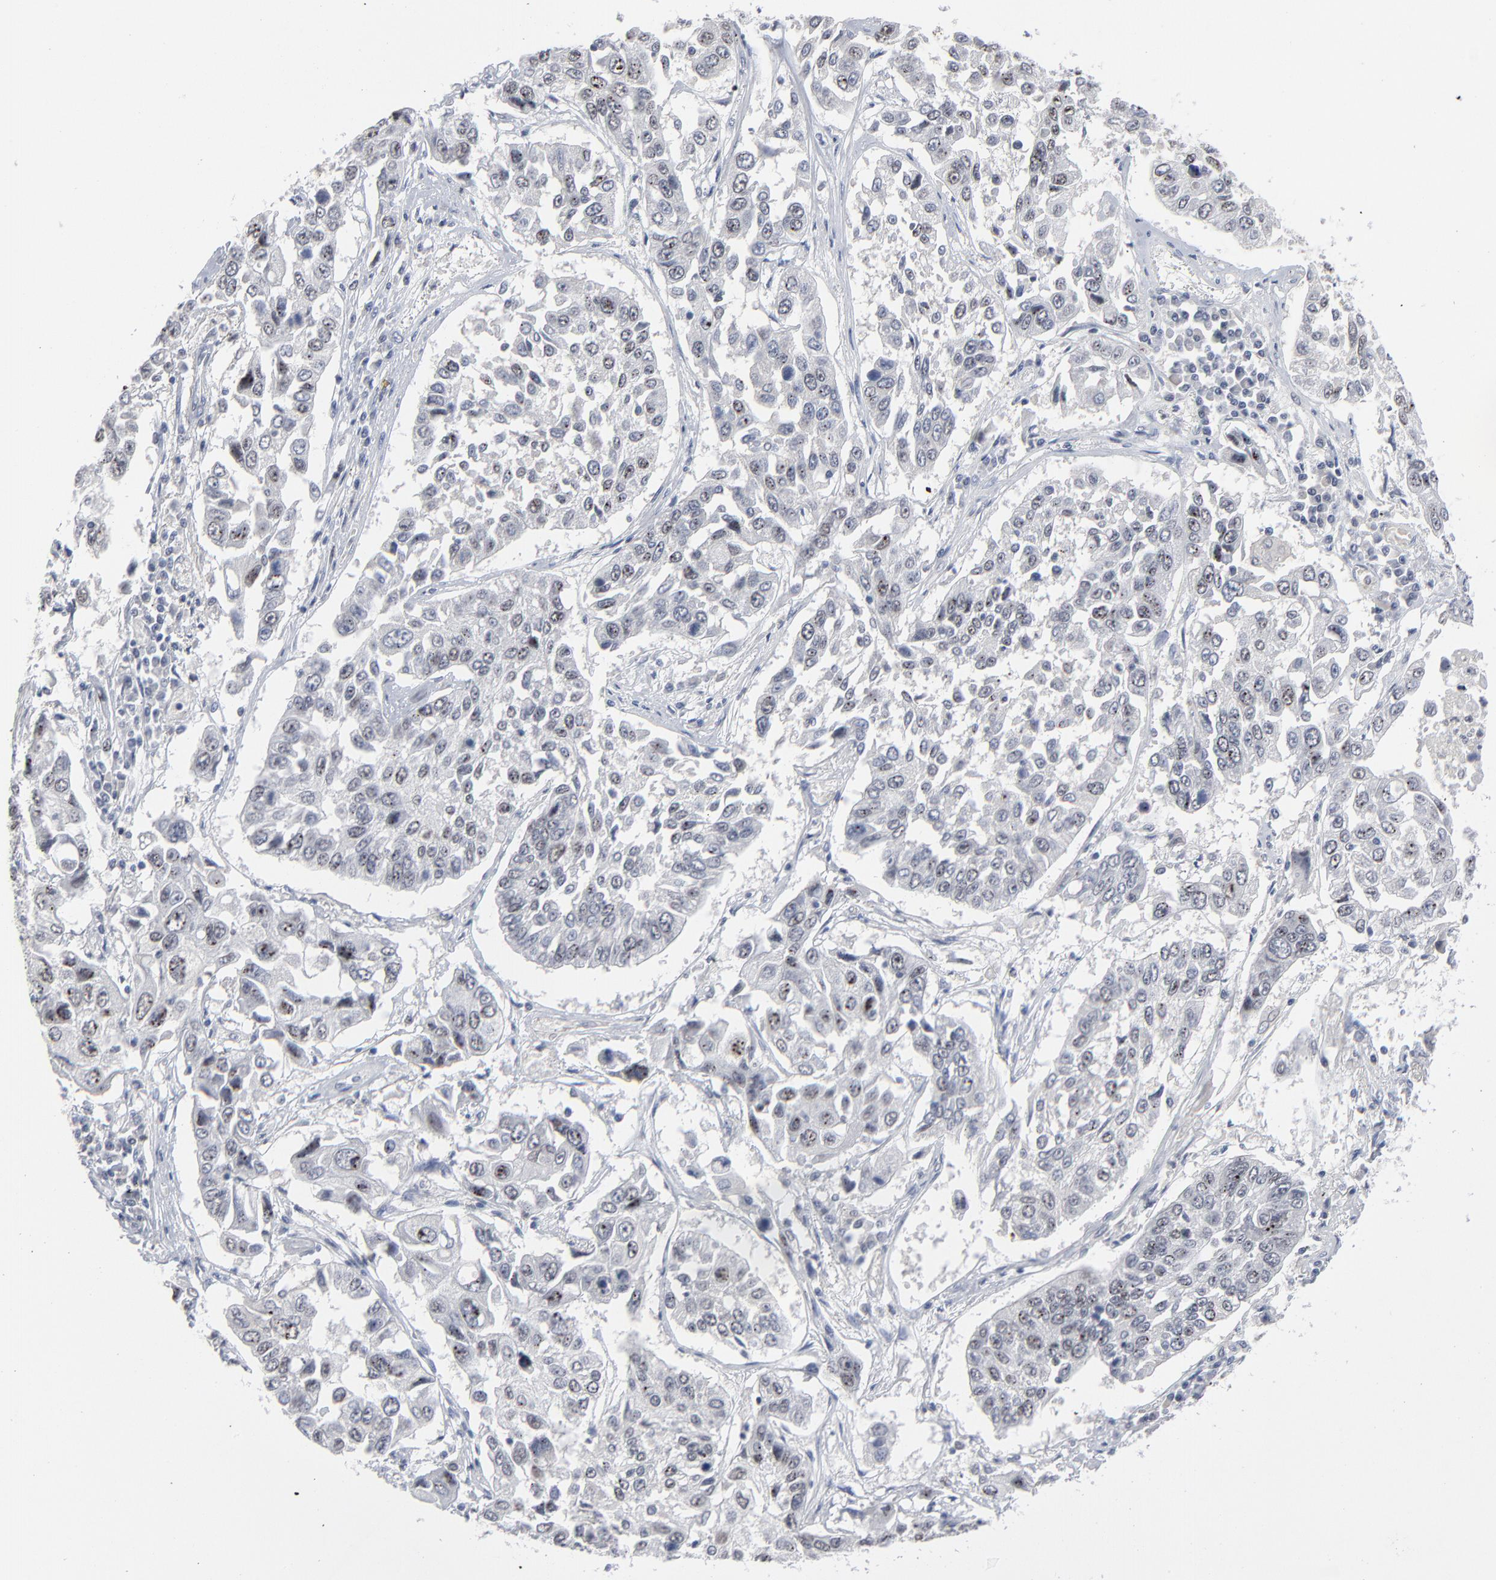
{"staining": {"intensity": "negative", "quantity": "none", "location": "none"}, "tissue": "lung cancer", "cell_type": "Tumor cells", "image_type": "cancer", "snomed": [{"axis": "morphology", "description": "Squamous cell carcinoma, NOS"}, {"axis": "topography", "description": "Lung"}], "caption": "This is a image of immunohistochemistry (IHC) staining of lung cancer, which shows no positivity in tumor cells.", "gene": "FOXN2", "patient": {"sex": "male", "age": 71}}